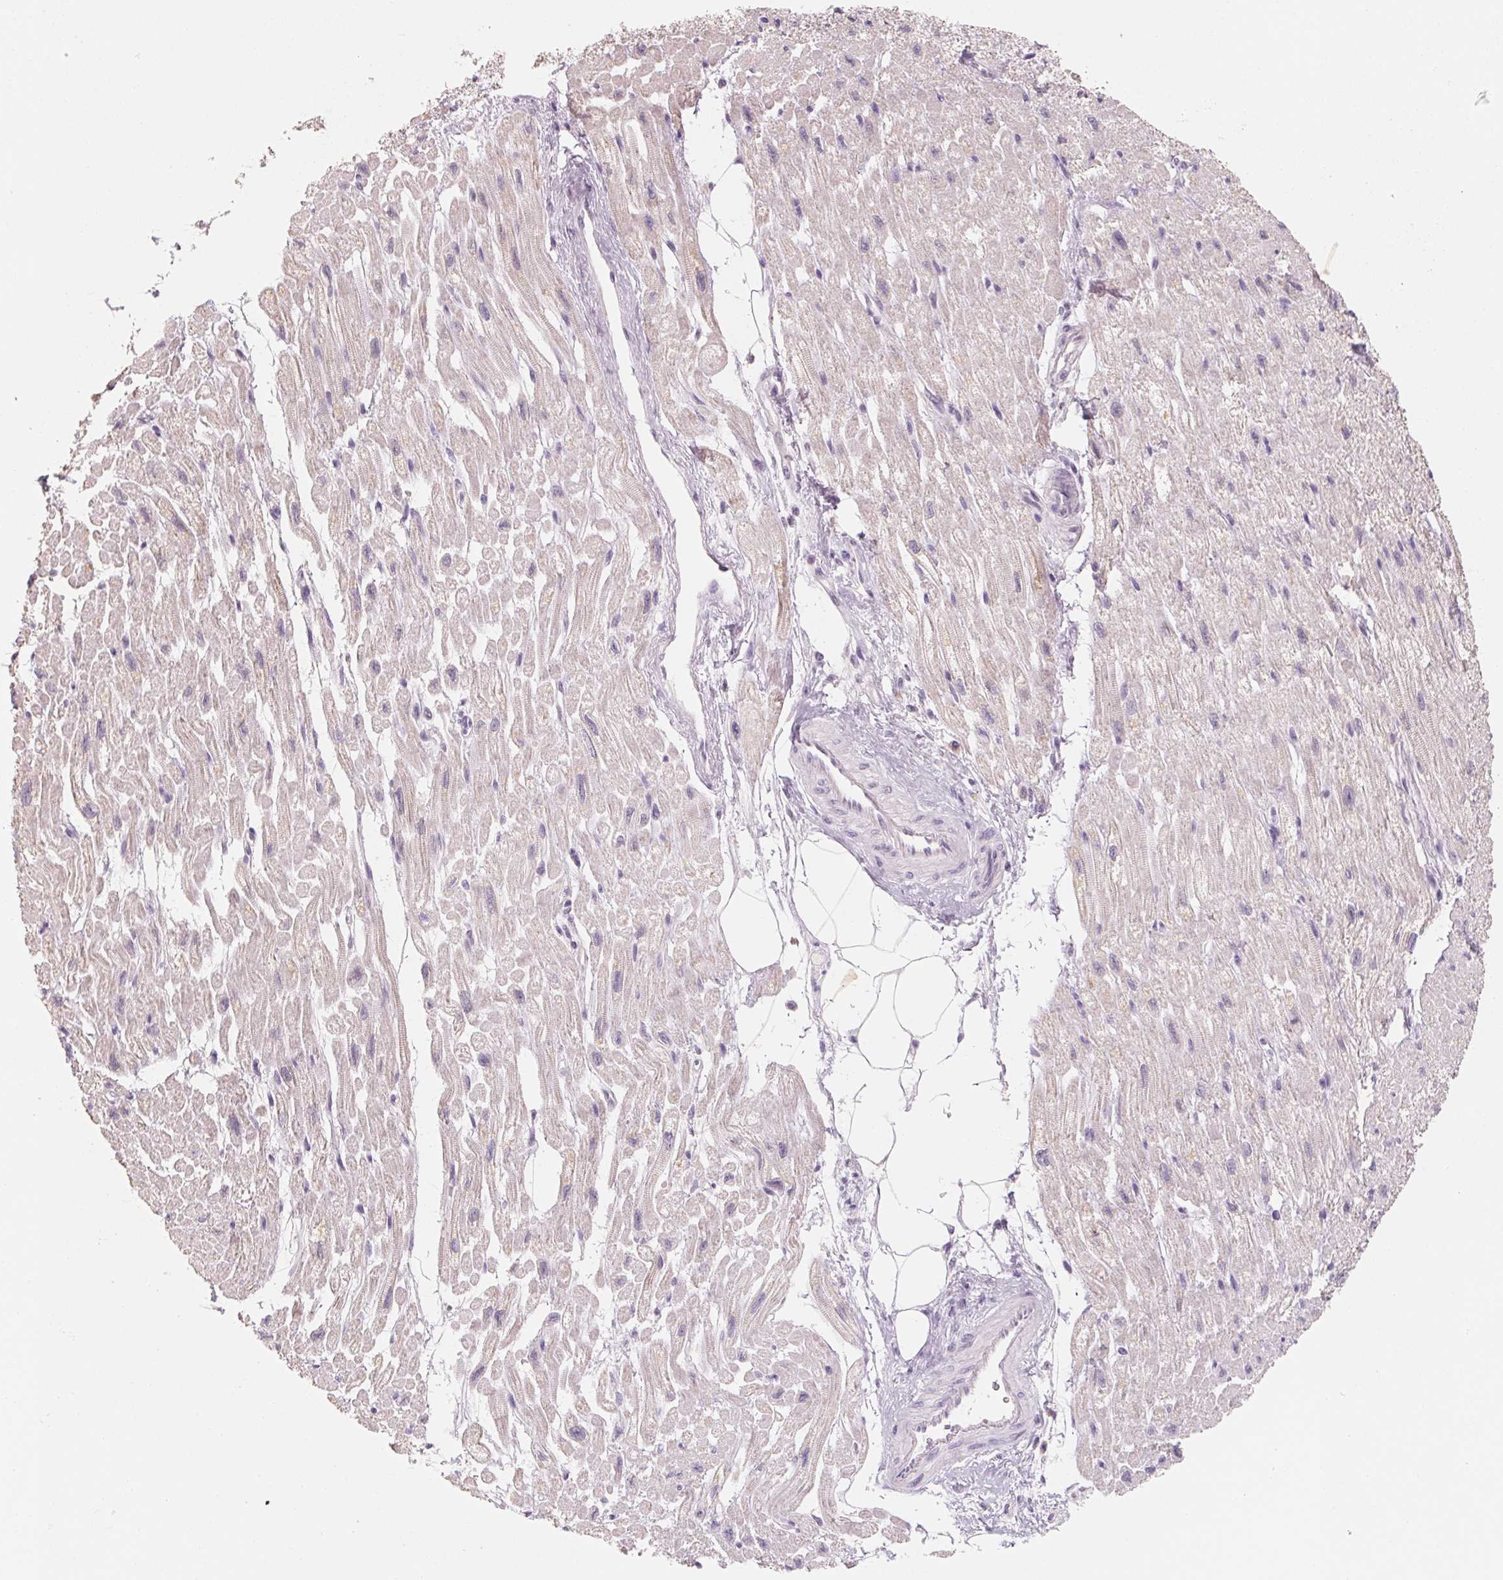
{"staining": {"intensity": "weak", "quantity": "<25%", "location": "cytoplasmic/membranous"}, "tissue": "heart muscle", "cell_type": "Cardiomyocytes", "image_type": "normal", "snomed": [{"axis": "morphology", "description": "Normal tissue, NOS"}, {"axis": "topography", "description": "Heart"}], "caption": "The histopathology image exhibits no staining of cardiomyocytes in benign heart muscle.", "gene": "CAPZA3", "patient": {"sex": "female", "age": 62}}